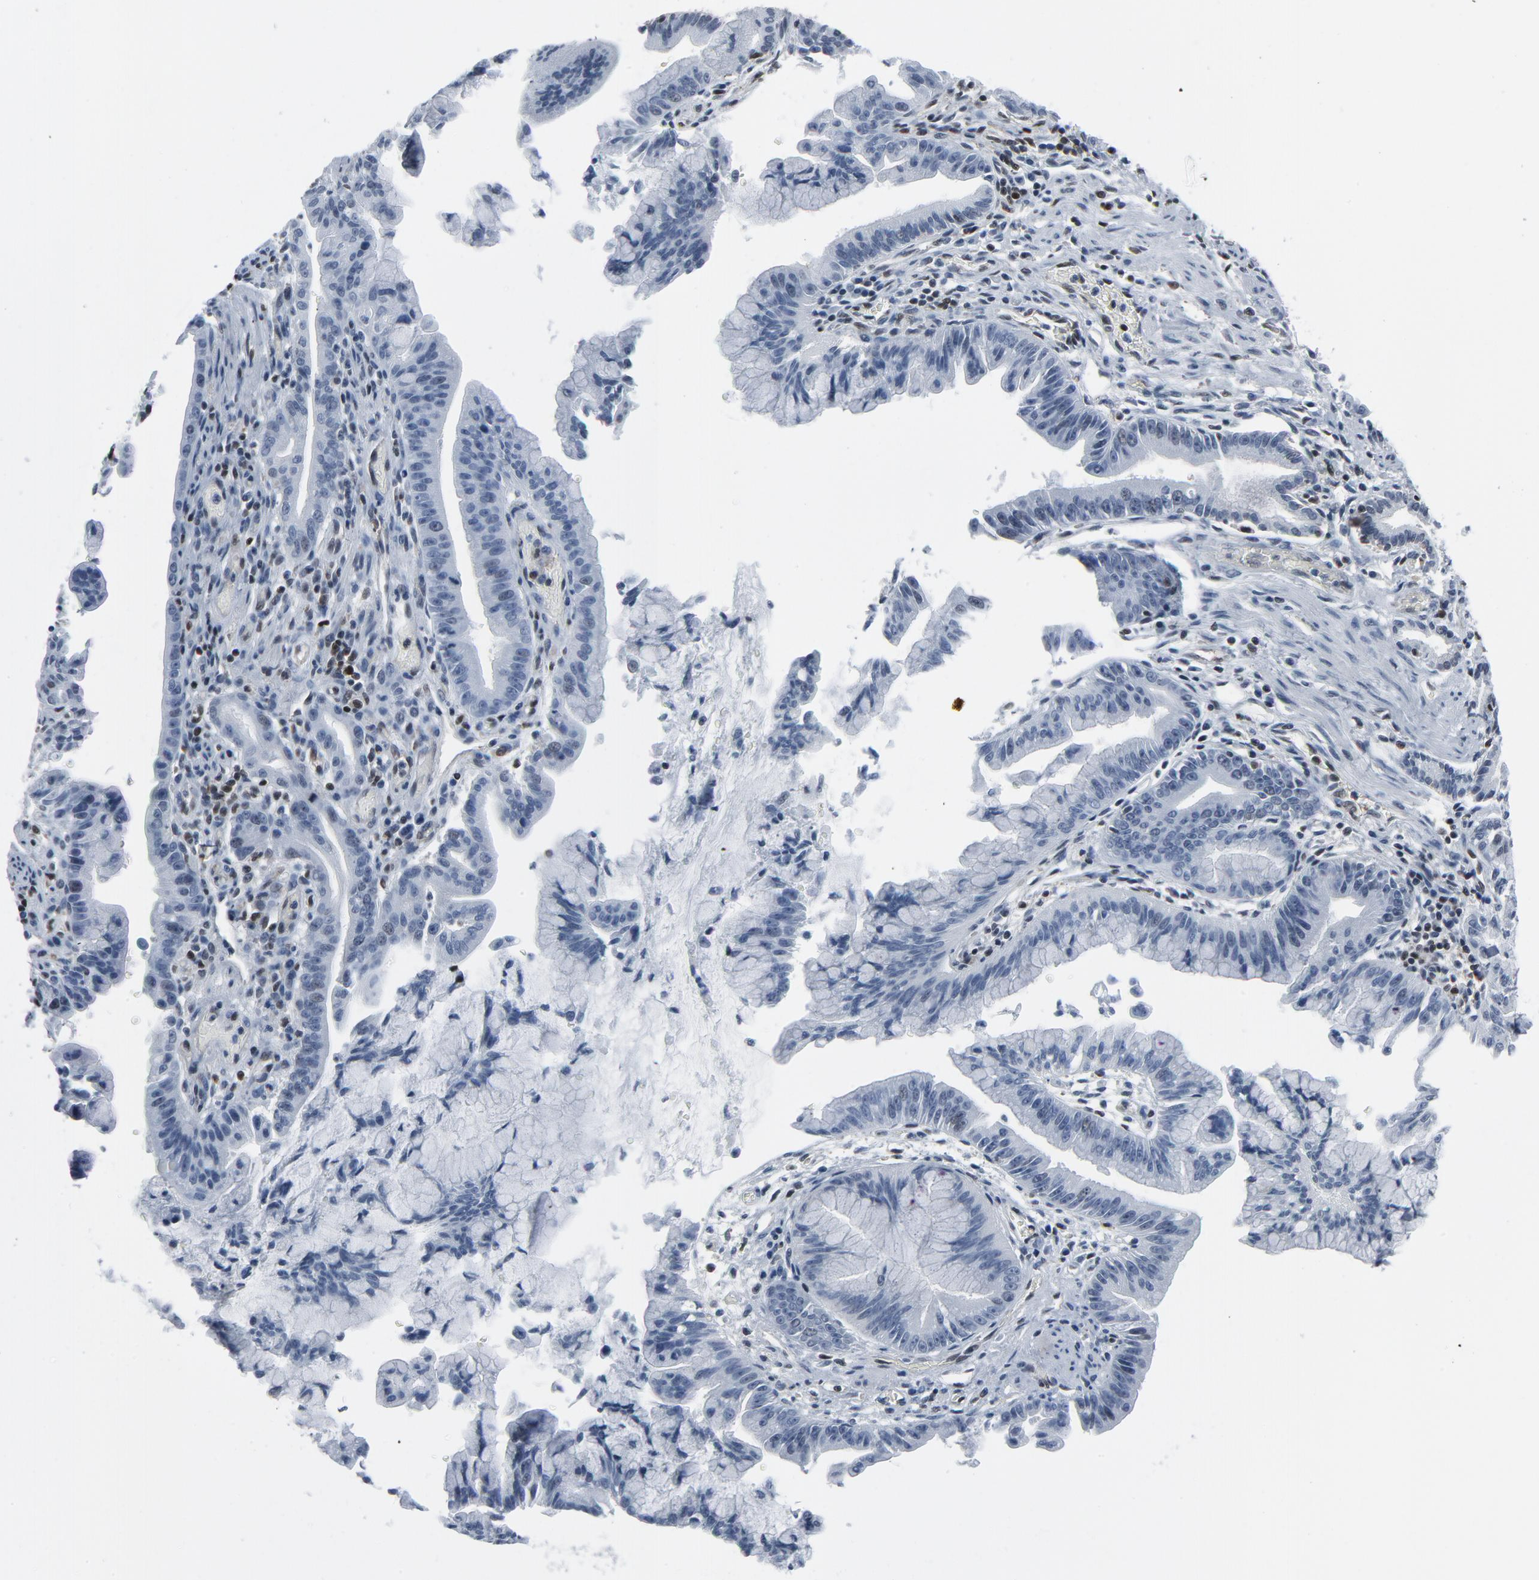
{"staining": {"intensity": "negative", "quantity": "none", "location": "none"}, "tissue": "pancreatic cancer", "cell_type": "Tumor cells", "image_type": "cancer", "snomed": [{"axis": "morphology", "description": "Adenocarcinoma, NOS"}, {"axis": "topography", "description": "Pancreas"}], "caption": "Pancreatic cancer was stained to show a protein in brown. There is no significant positivity in tumor cells.", "gene": "STAT5A", "patient": {"sex": "male", "age": 59}}